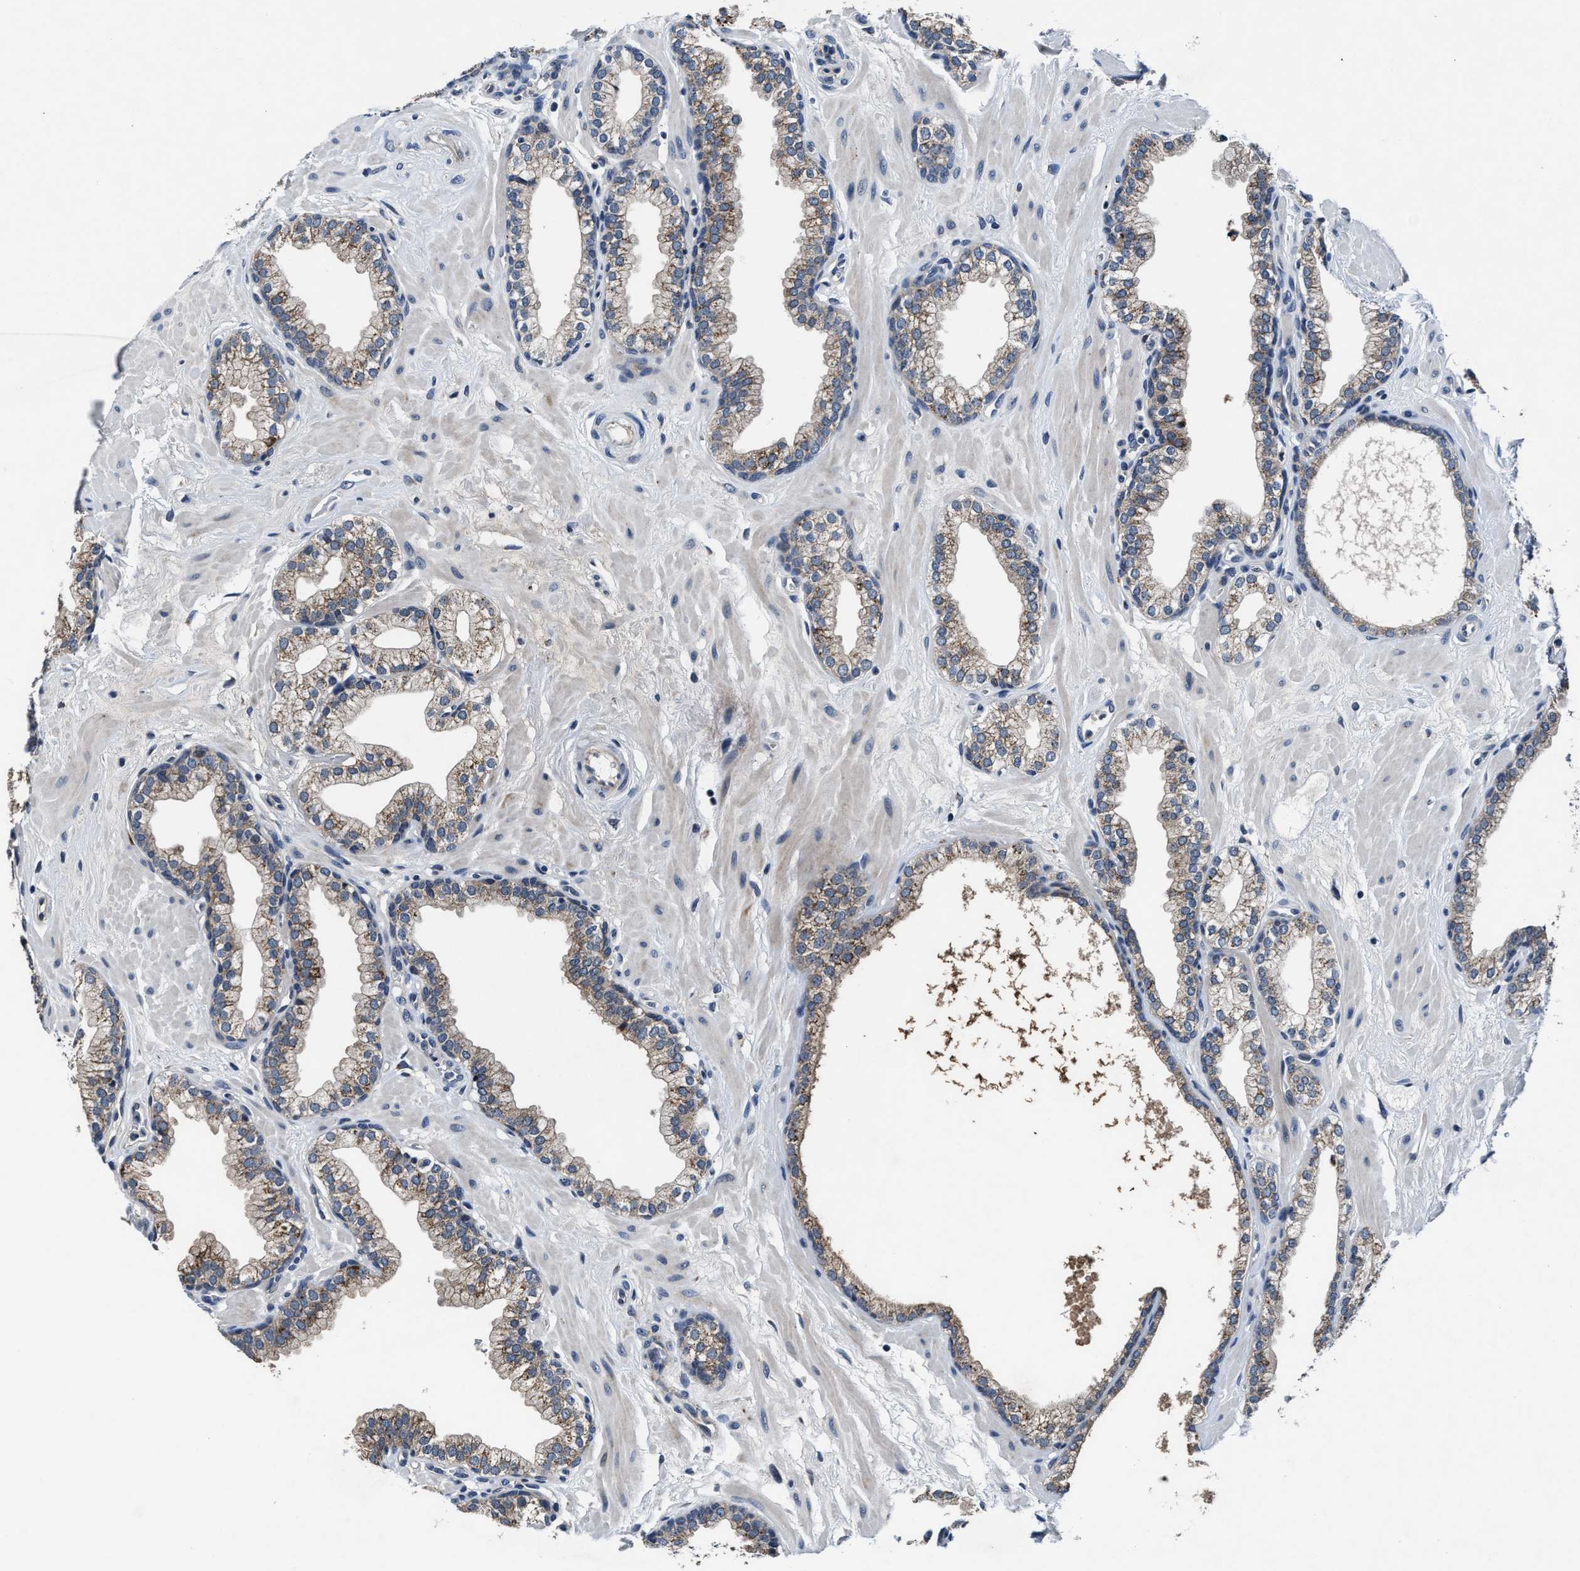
{"staining": {"intensity": "moderate", "quantity": ">75%", "location": "cytoplasmic/membranous"}, "tissue": "prostate", "cell_type": "Glandular cells", "image_type": "normal", "snomed": [{"axis": "morphology", "description": "Normal tissue, NOS"}, {"axis": "morphology", "description": "Urothelial carcinoma, Low grade"}, {"axis": "topography", "description": "Urinary bladder"}, {"axis": "topography", "description": "Prostate"}], "caption": "Glandular cells exhibit moderate cytoplasmic/membranous expression in approximately >75% of cells in normal prostate.", "gene": "TMEM53", "patient": {"sex": "male", "age": 60}}